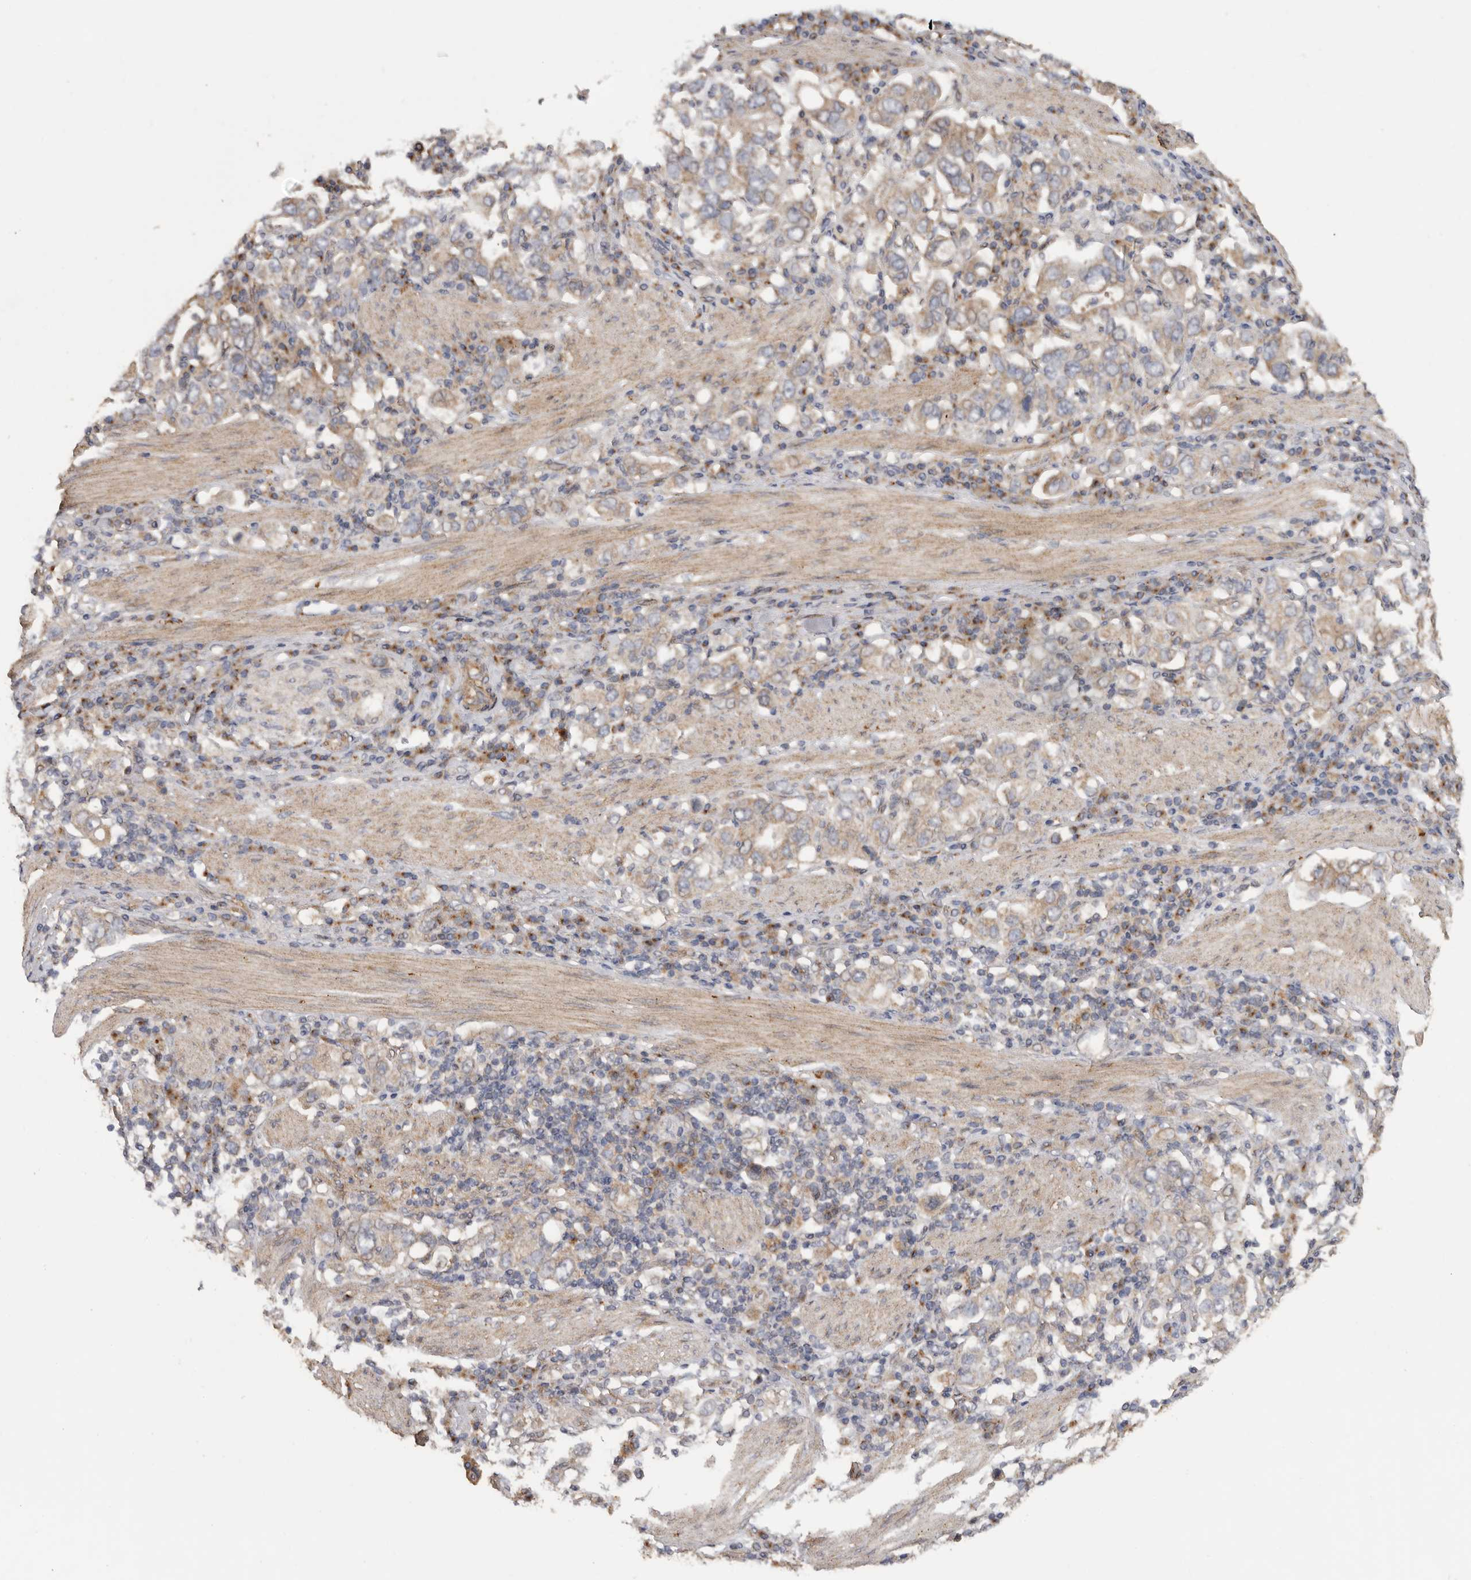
{"staining": {"intensity": "weak", "quantity": "25%-75%", "location": "cytoplasmic/membranous"}, "tissue": "stomach cancer", "cell_type": "Tumor cells", "image_type": "cancer", "snomed": [{"axis": "morphology", "description": "Adenocarcinoma, NOS"}, {"axis": "topography", "description": "Stomach, upper"}], "caption": "IHC image of neoplastic tissue: human stomach adenocarcinoma stained using immunohistochemistry (IHC) shows low levels of weak protein expression localized specifically in the cytoplasmic/membranous of tumor cells, appearing as a cytoplasmic/membranous brown color.", "gene": "PODXL2", "patient": {"sex": "male", "age": 62}}